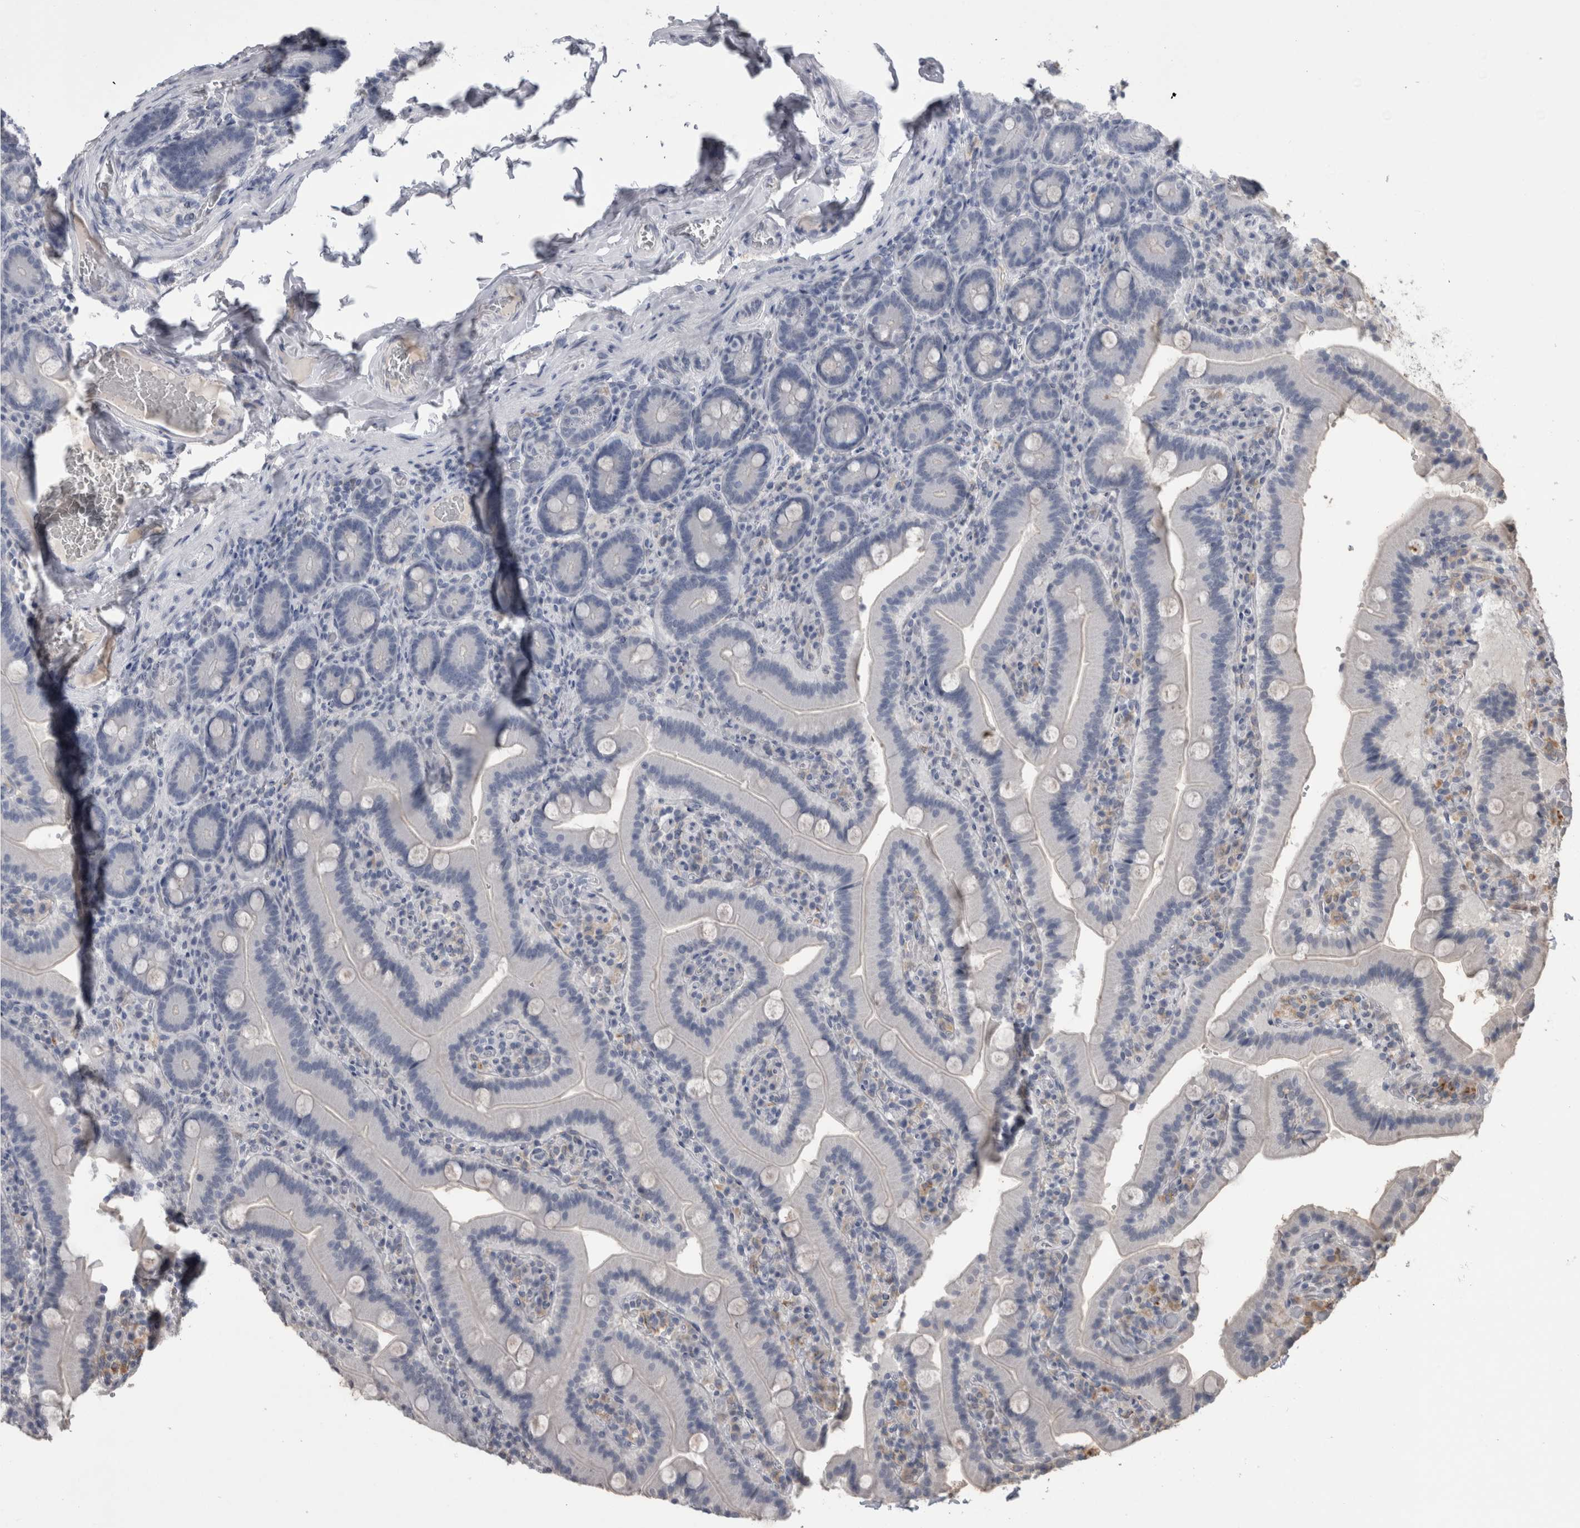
{"staining": {"intensity": "negative", "quantity": "none", "location": "none"}, "tissue": "duodenum", "cell_type": "Glandular cells", "image_type": "normal", "snomed": [{"axis": "morphology", "description": "Normal tissue, NOS"}, {"axis": "topography", "description": "Duodenum"}], "caption": "The immunohistochemistry histopathology image has no significant staining in glandular cells of duodenum. (DAB immunohistochemistry, high magnification).", "gene": "PAX5", "patient": {"sex": "female", "age": 62}}